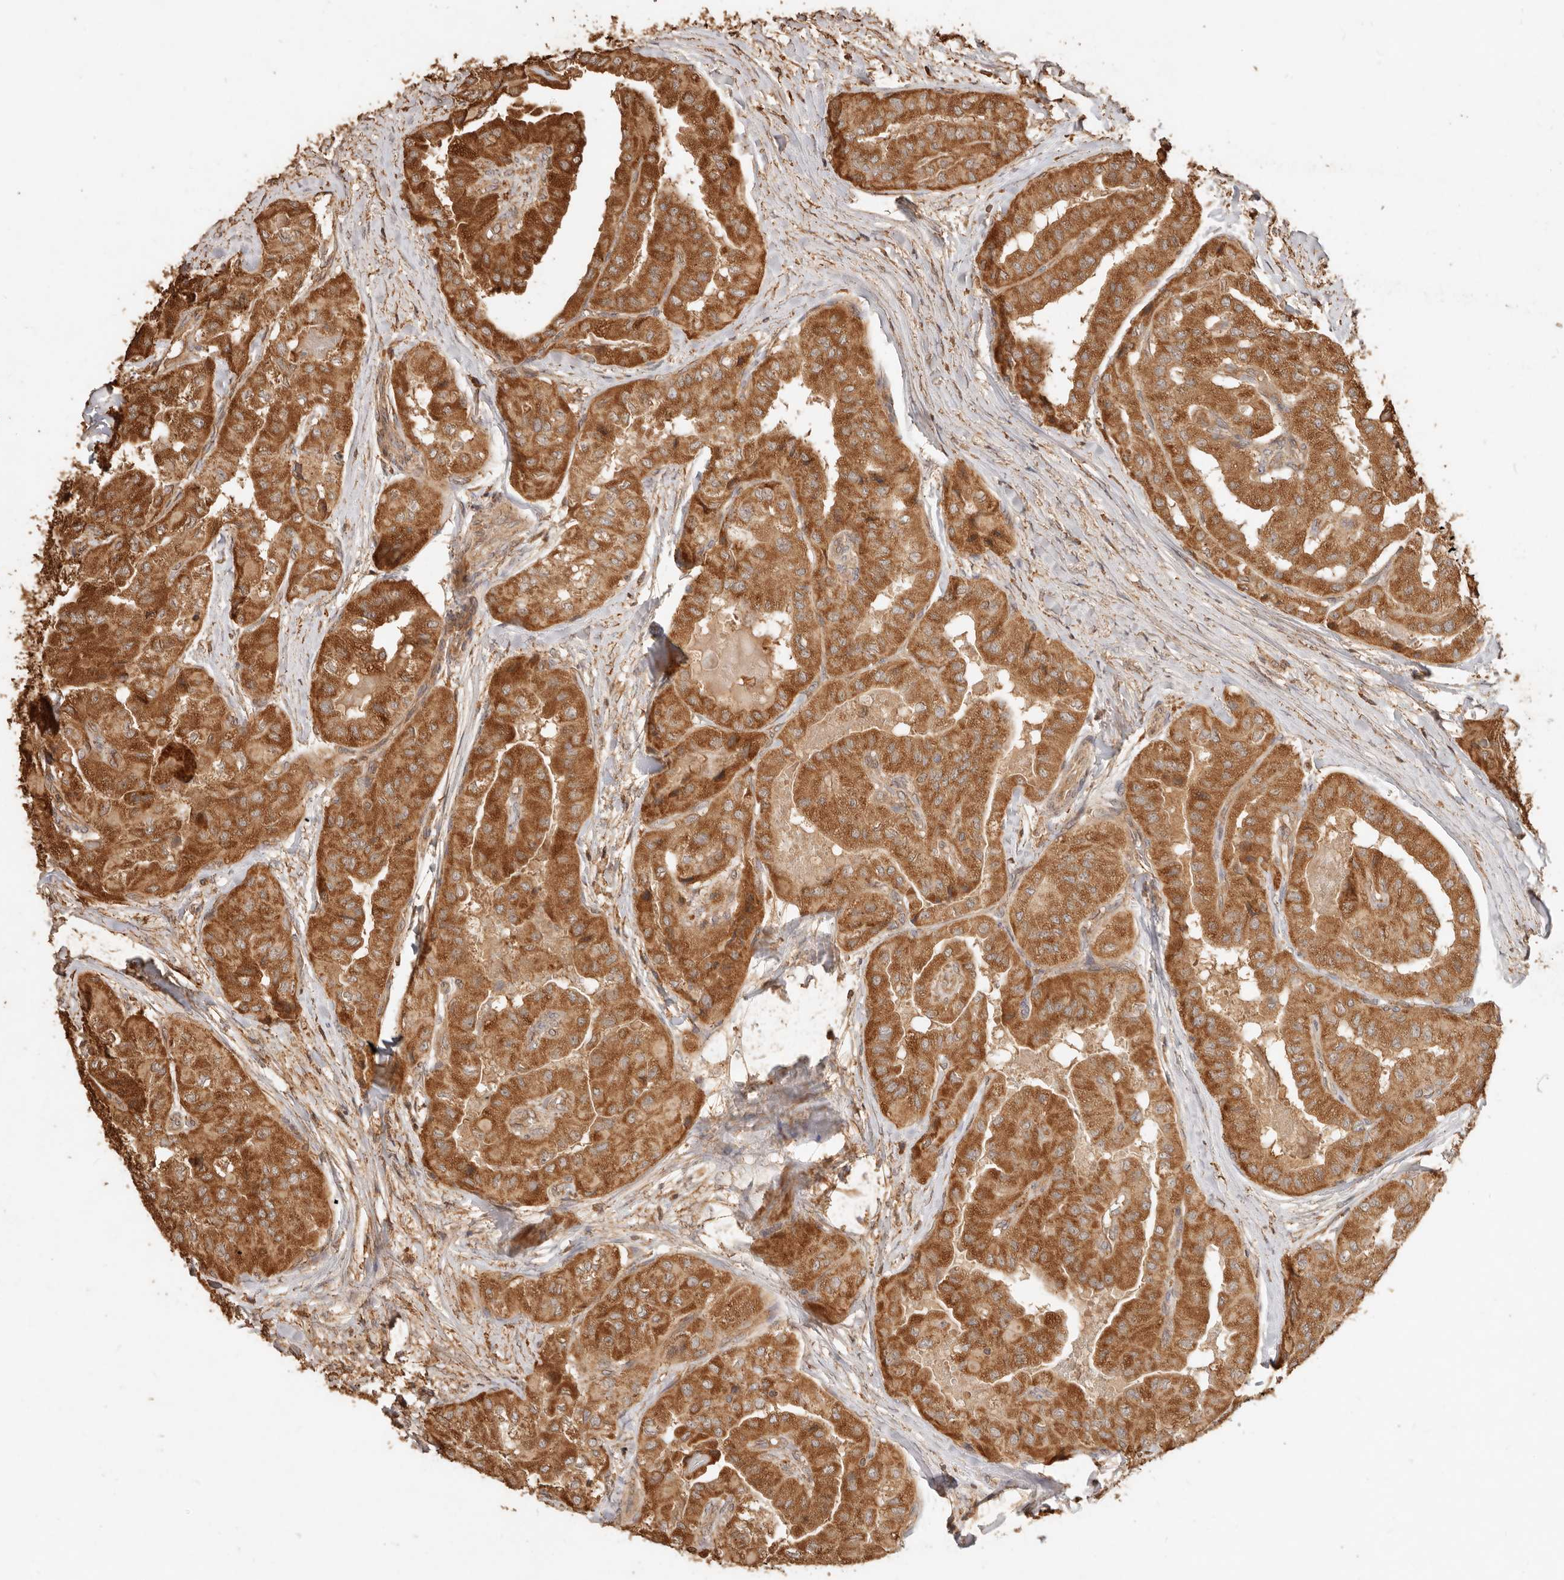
{"staining": {"intensity": "strong", "quantity": ">75%", "location": "cytoplasmic/membranous"}, "tissue": "thyroid cancer", "cell_type": "Tumor cells", "image_type": "cancer", "snomed": [{"axis": "morphology", "description": "Papillary adenocarcinoma, NOS"}, {"axis": "topography", "description": "Thyroid gland"}], "caption": "High-magnification brightfield microscopy of thyroid cancer (papillary adenocarcinoma) stained with DAB (3,3'-diaminobenzidine) (brown) and counterstained with hematoxylin (blue). tumor cells exhibit strong cytoplasmic/membranous staining is present in approximately>75% of cells.", "gene": "FAM180B", "patient": {"sex": "female", "age": 59}}